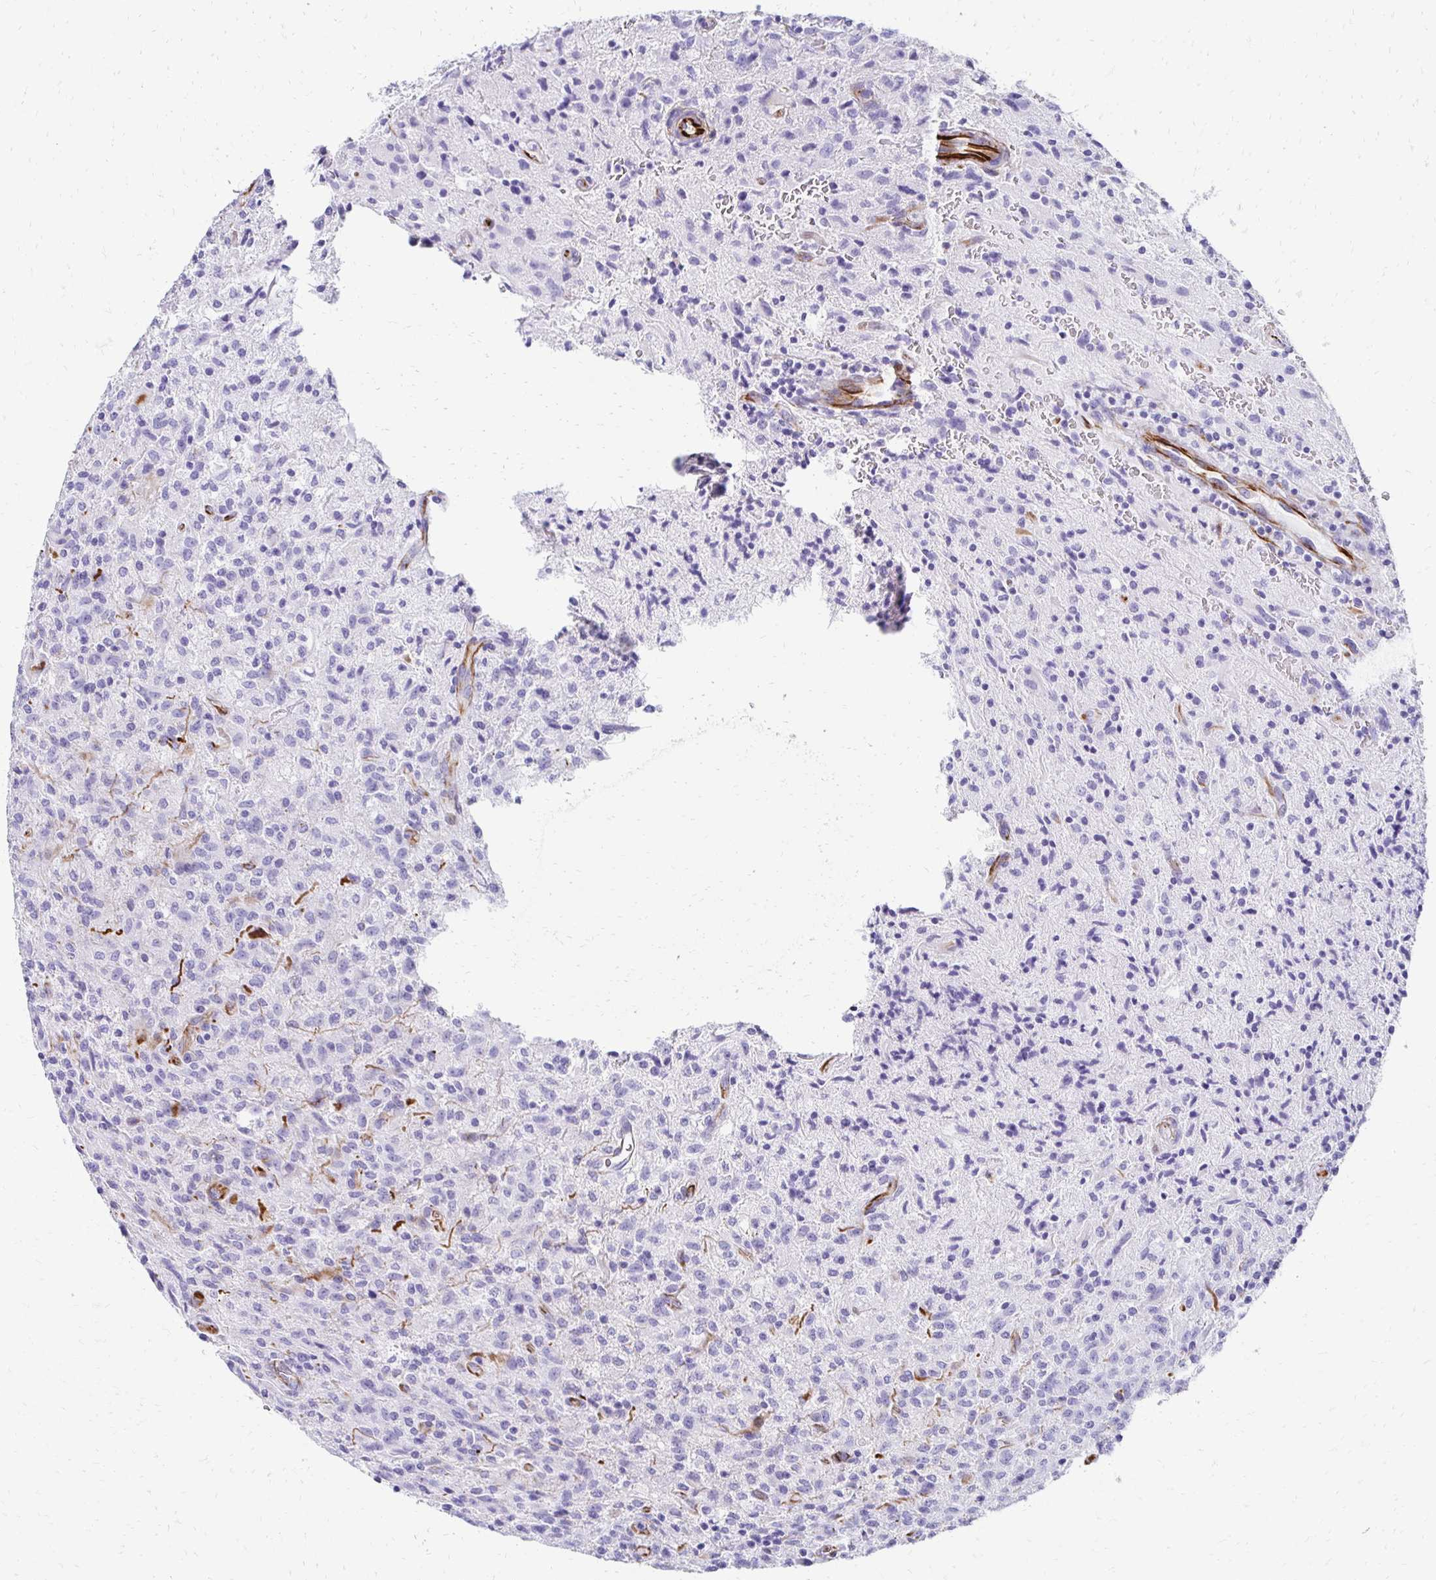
{"staining": {"intensity": "negative", "quantity": "none", "location": "none"}, "tissue": "glioma", "cell_type": "Tumor cells", "image_type": "cancer", "snomed": [{"axis": "morphology", "description": "Glioma, malignant, High grade"}, {"axis": "topography", "description": "Brain"}], "caption": "This micrograph is of glioma stained with IHC to label a protein in brown with the nuclei are counter-stained blue. There is no expression in tumor cells.", "gene": "TMEM54", "patient": {"sex": "male", "age": 68}}